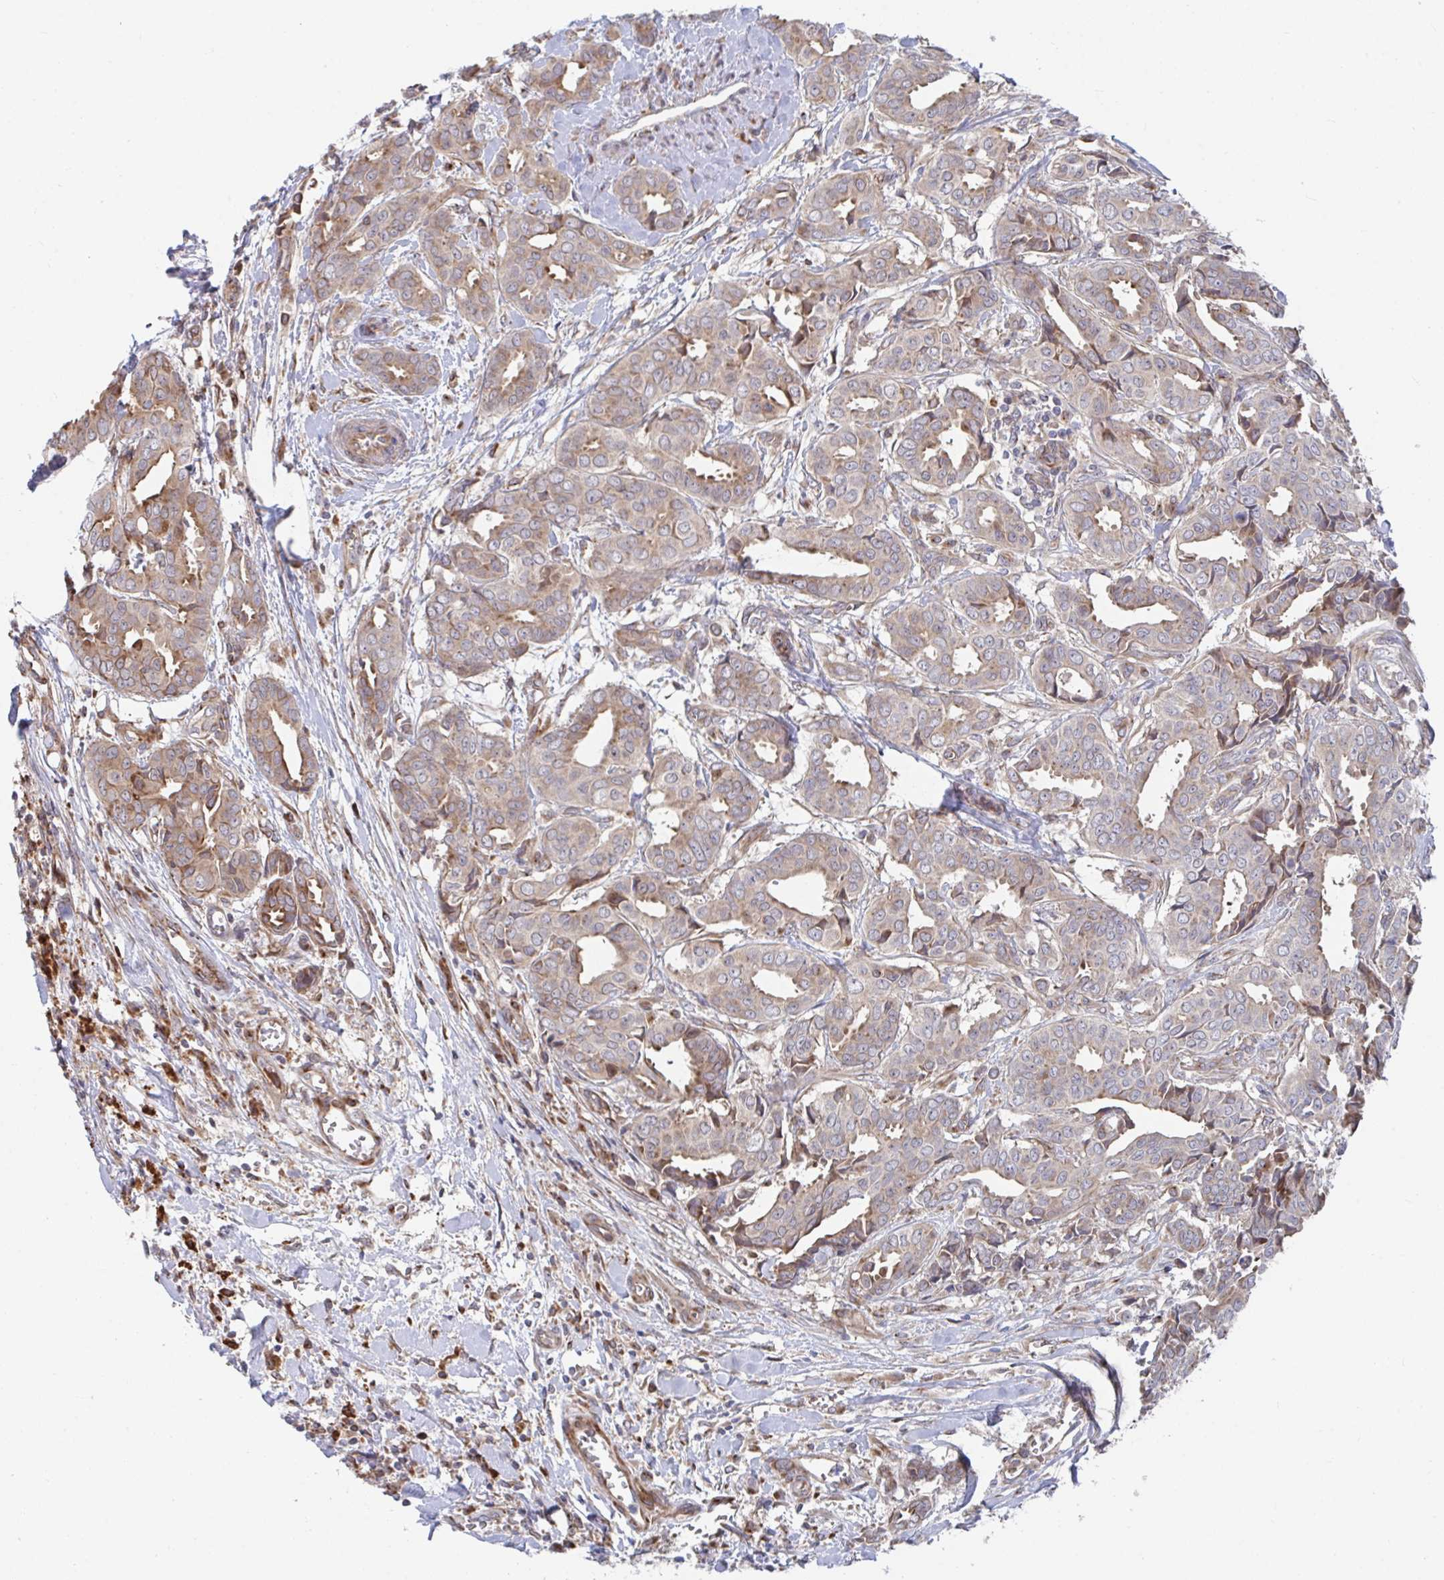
{"staining": {"intensity": "moderate", "quantity": ">75%", "location": "cytoplasmic/membranous"}, "tissue": "breast cancer", "cell_type": "Tumor cells", "image_type": "cancer", "snomed": [{"axis": "morphology", "description": "Duct carcinoma"}, {"axis": "topography", "description": "Breast"}], "caption": "Protein analysis of breast intraductal carcinoma tissue shows moderate cytoplasmic/membranous staining in approximately >75% of tumor cells.", "gene": "FJX1", "patient": {"sex": "female", "age": 45}}